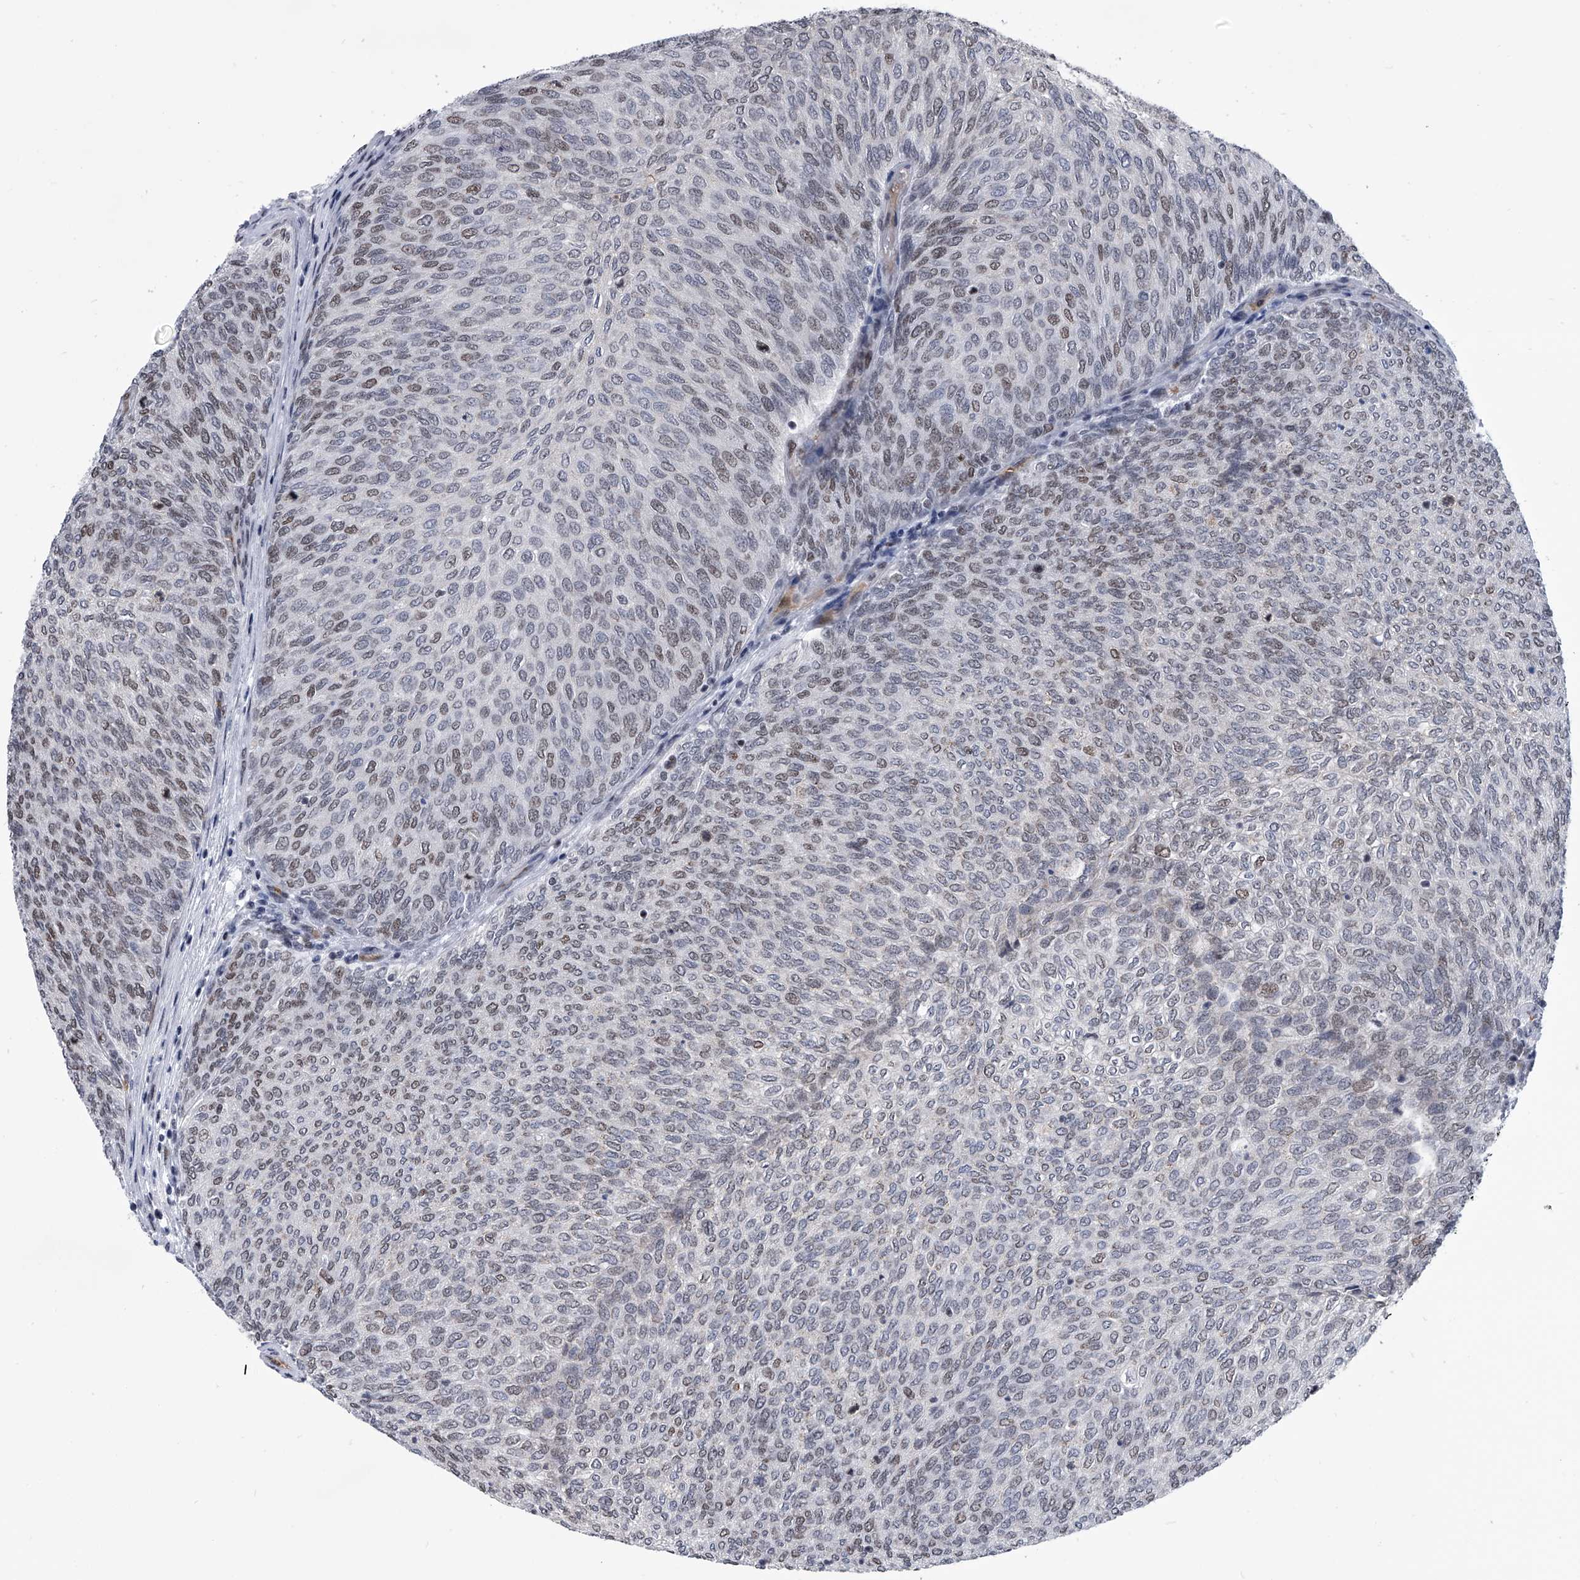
{"staining": {"intensity": "weak", "quantity": "25%-75%", "location": "nuclear"}, "tissue": "urothelial cancer", "cell_type": "Tumor cells", "image_type": "cancer", "snomed": [{"axis": "morphology", "description": "Urothelial carcinoma, Low grade"}, {"axis": "topography", "description": "Urinary bladder"}], "caption": "Urothelial cancer was stained to show a protein in brown. There is low levels of weak nuclear expression in approximately 25%-75% of tumor cells. (IHC, brightfield microscopy, high magnification).", "gene": "SIM2", "patient": {"sex": "female", "age": 79}}